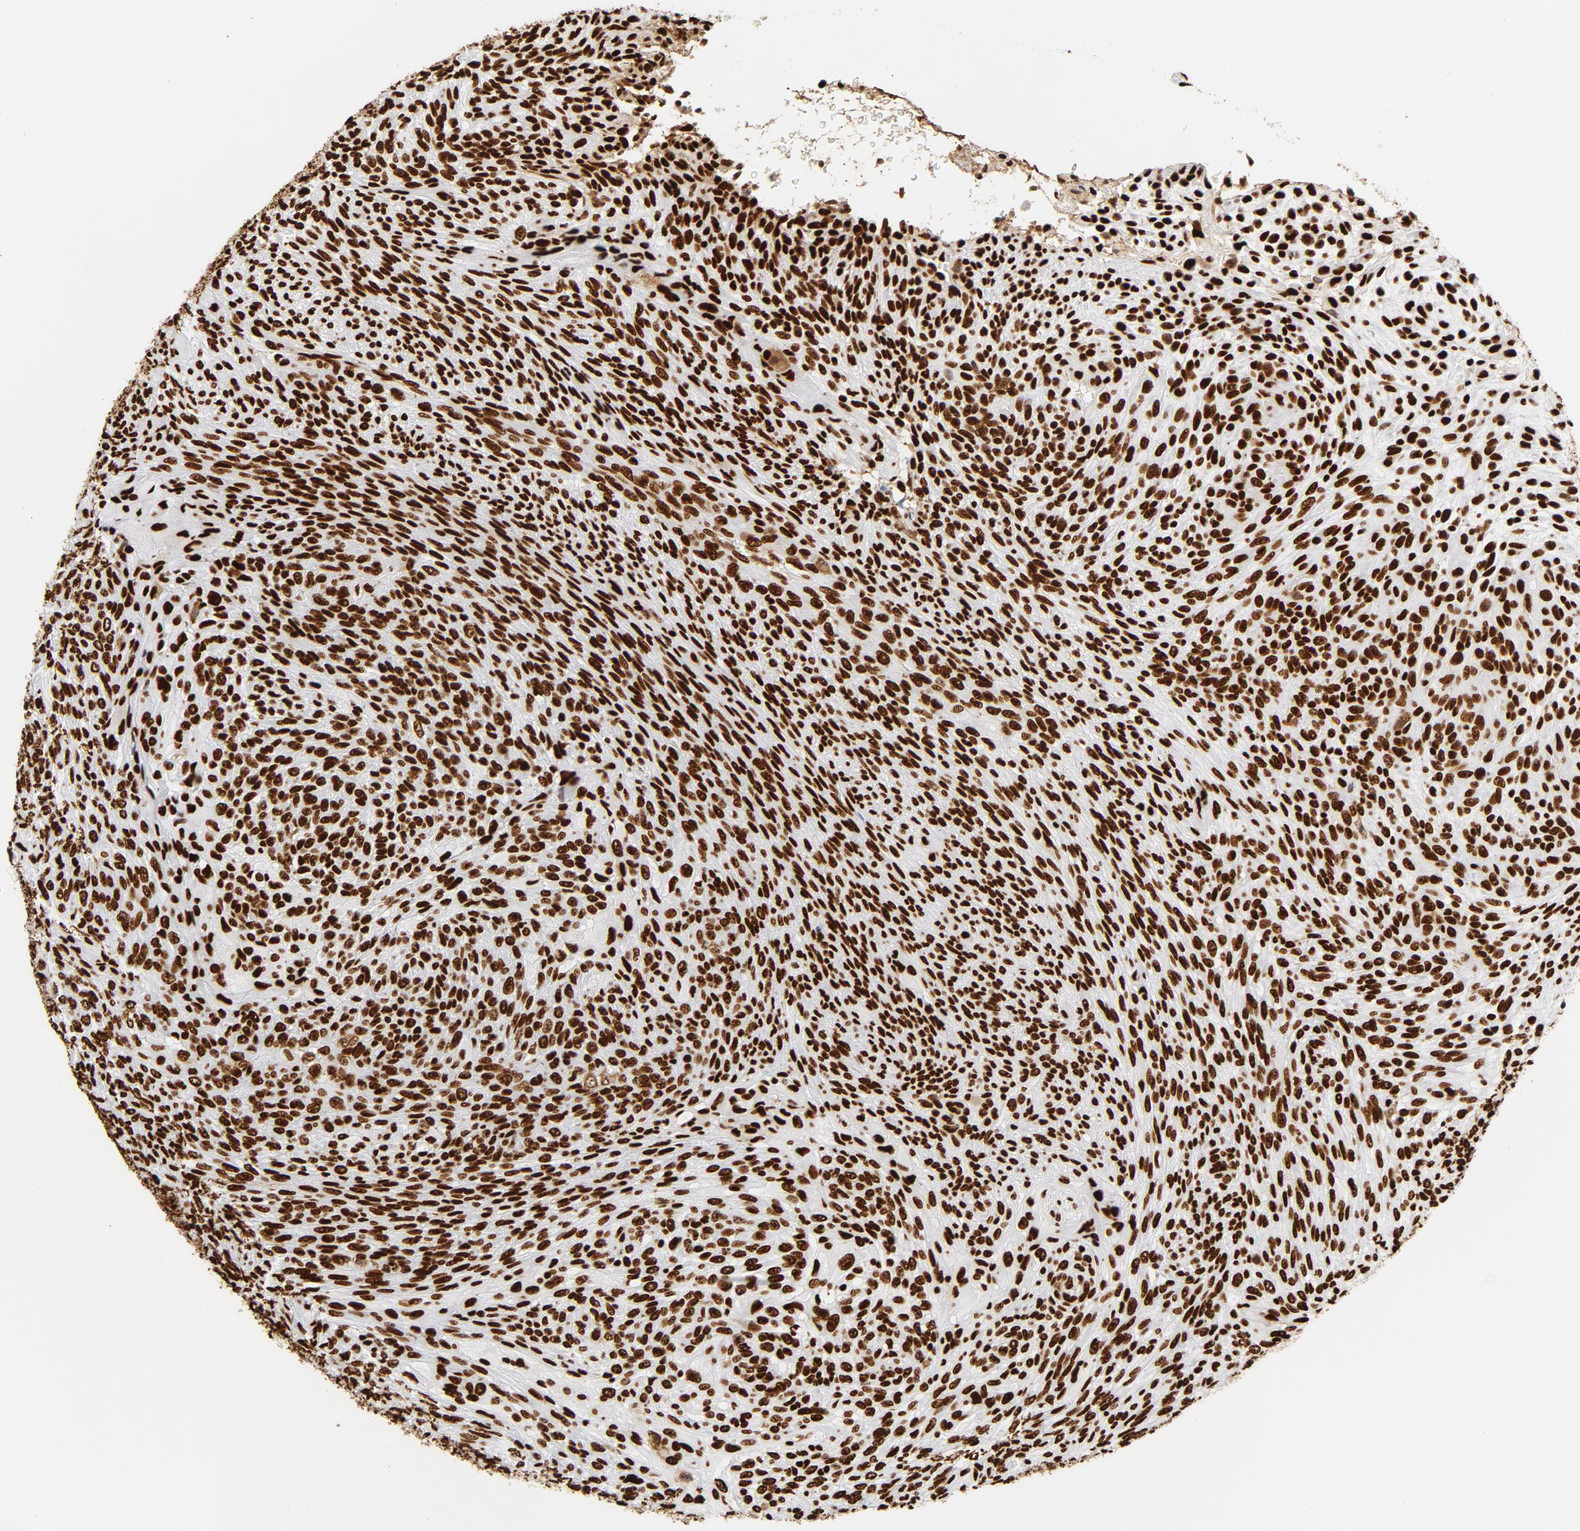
{"staining": {"intensity": "strong", "quantity": ">75%", "location": "nuclear"}, "tissue": "glioma", "cell_type": "Tumor cells", "image_type": "cancer", "snomed": [{"axis": "morphology", "description": "Glioma, malignant, High grade"}, {"axis": "topography", "description": "Cerebral cortex"}], "caption": "Immunohistochemistry (IHC) of human glioma demonstrates high levels of strong nuclear staining in about >75% of tumor cells.", "gene": "XRCC6", "patient": {"sex": "female", "age": 55}}